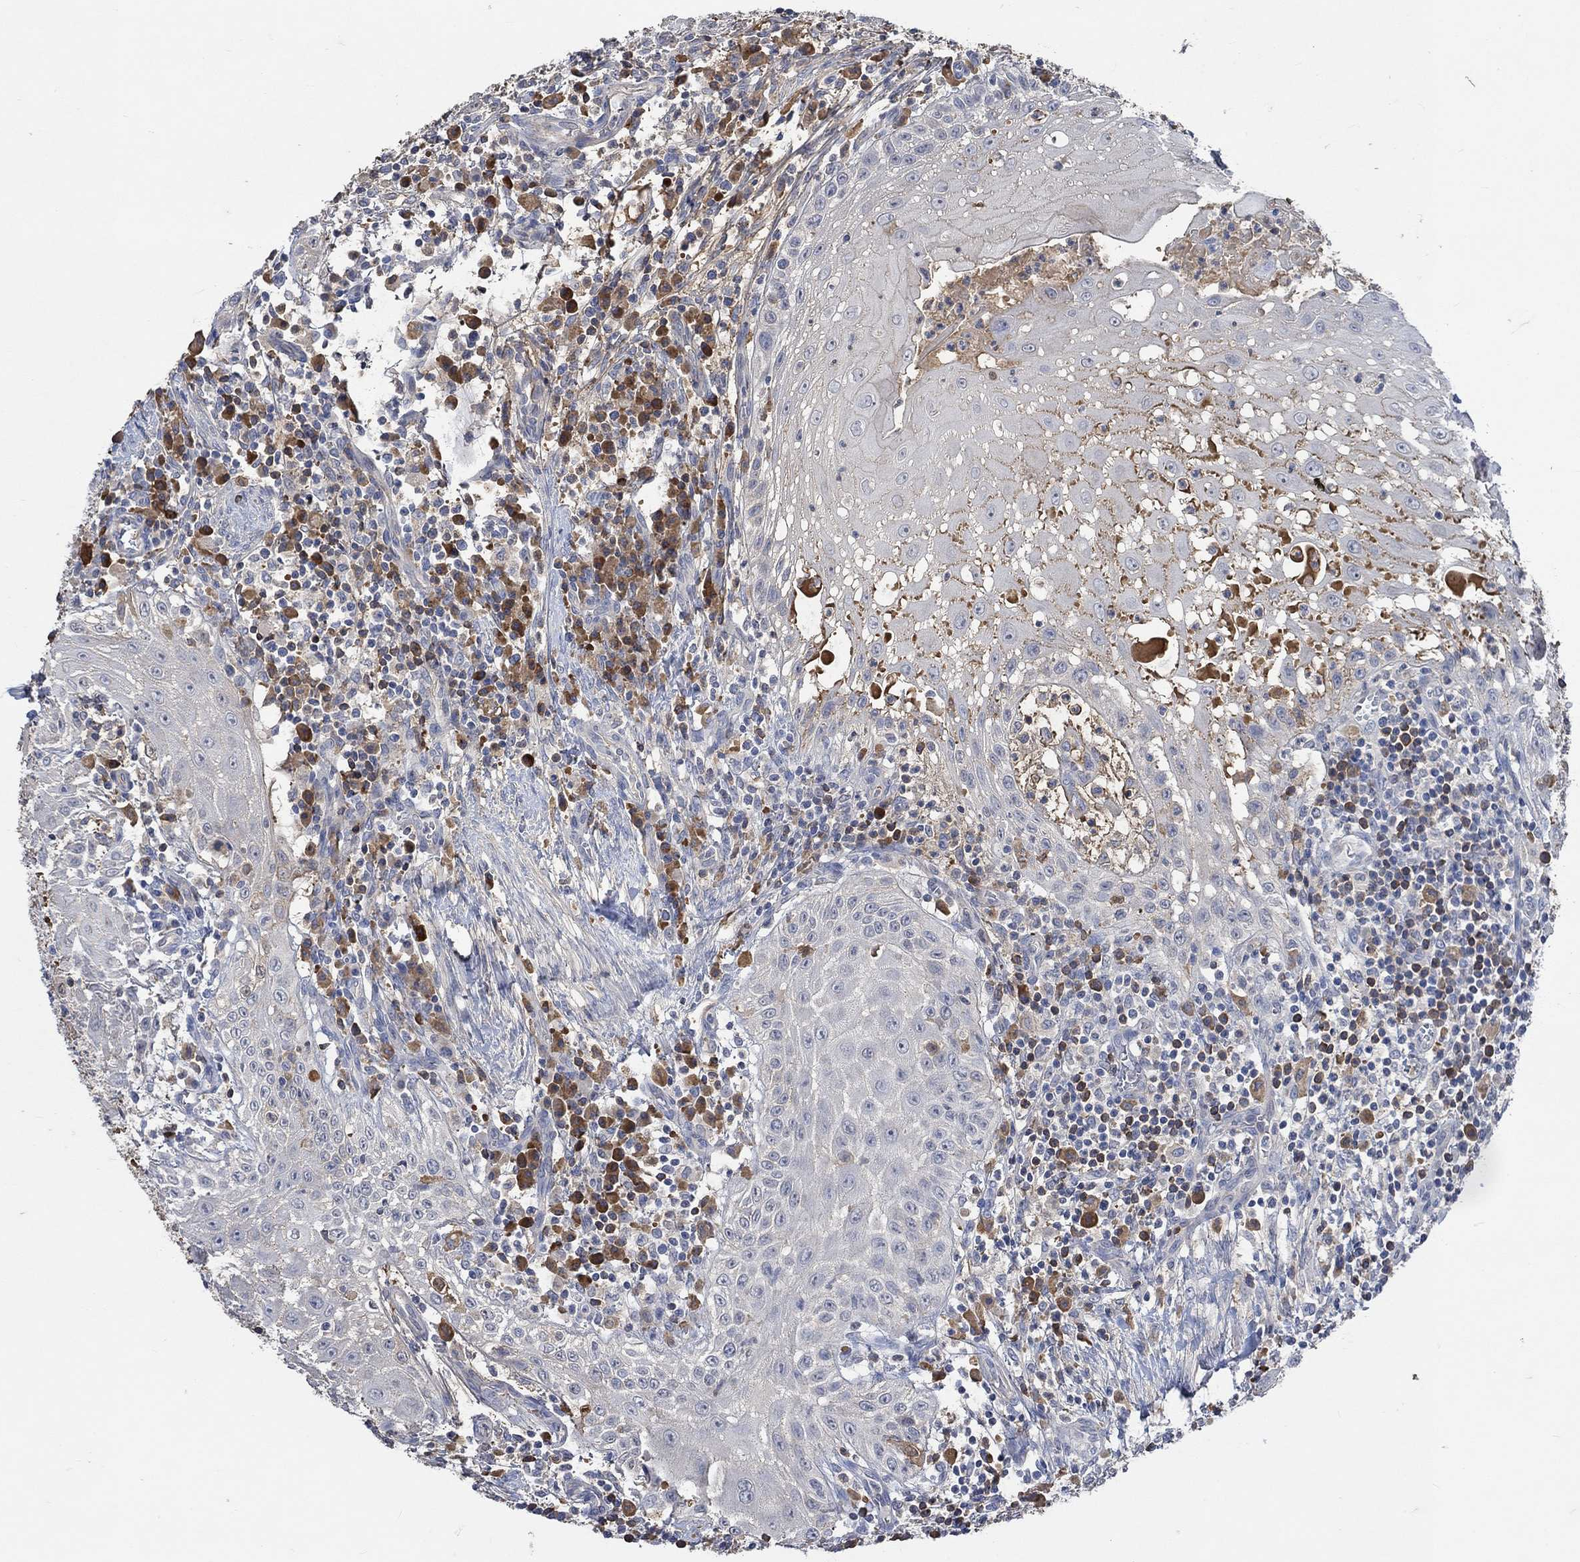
{"staining": {"intensity": "negative", "quantity": "none", "location": "none"}, "tissue": "head and neck cancer", "cell_type": "Tumor cells", "image_type": "cancer", "snomed": [{"axis": "morphology", "description": "Squamous cell carcinoma, NOS"}, {"axis": "topography", "description": "Oral tissue"}, {"axis": "topography", "description": "Head-Neck"}], "caption": "DAB (3,3'-diaminobenzidine) immunohistochemical staining of human head and neck cancer reveals no significant positivity in tumor cells.", "gene": "MSTN", "patient": {"sex": "male", "age": 58}}